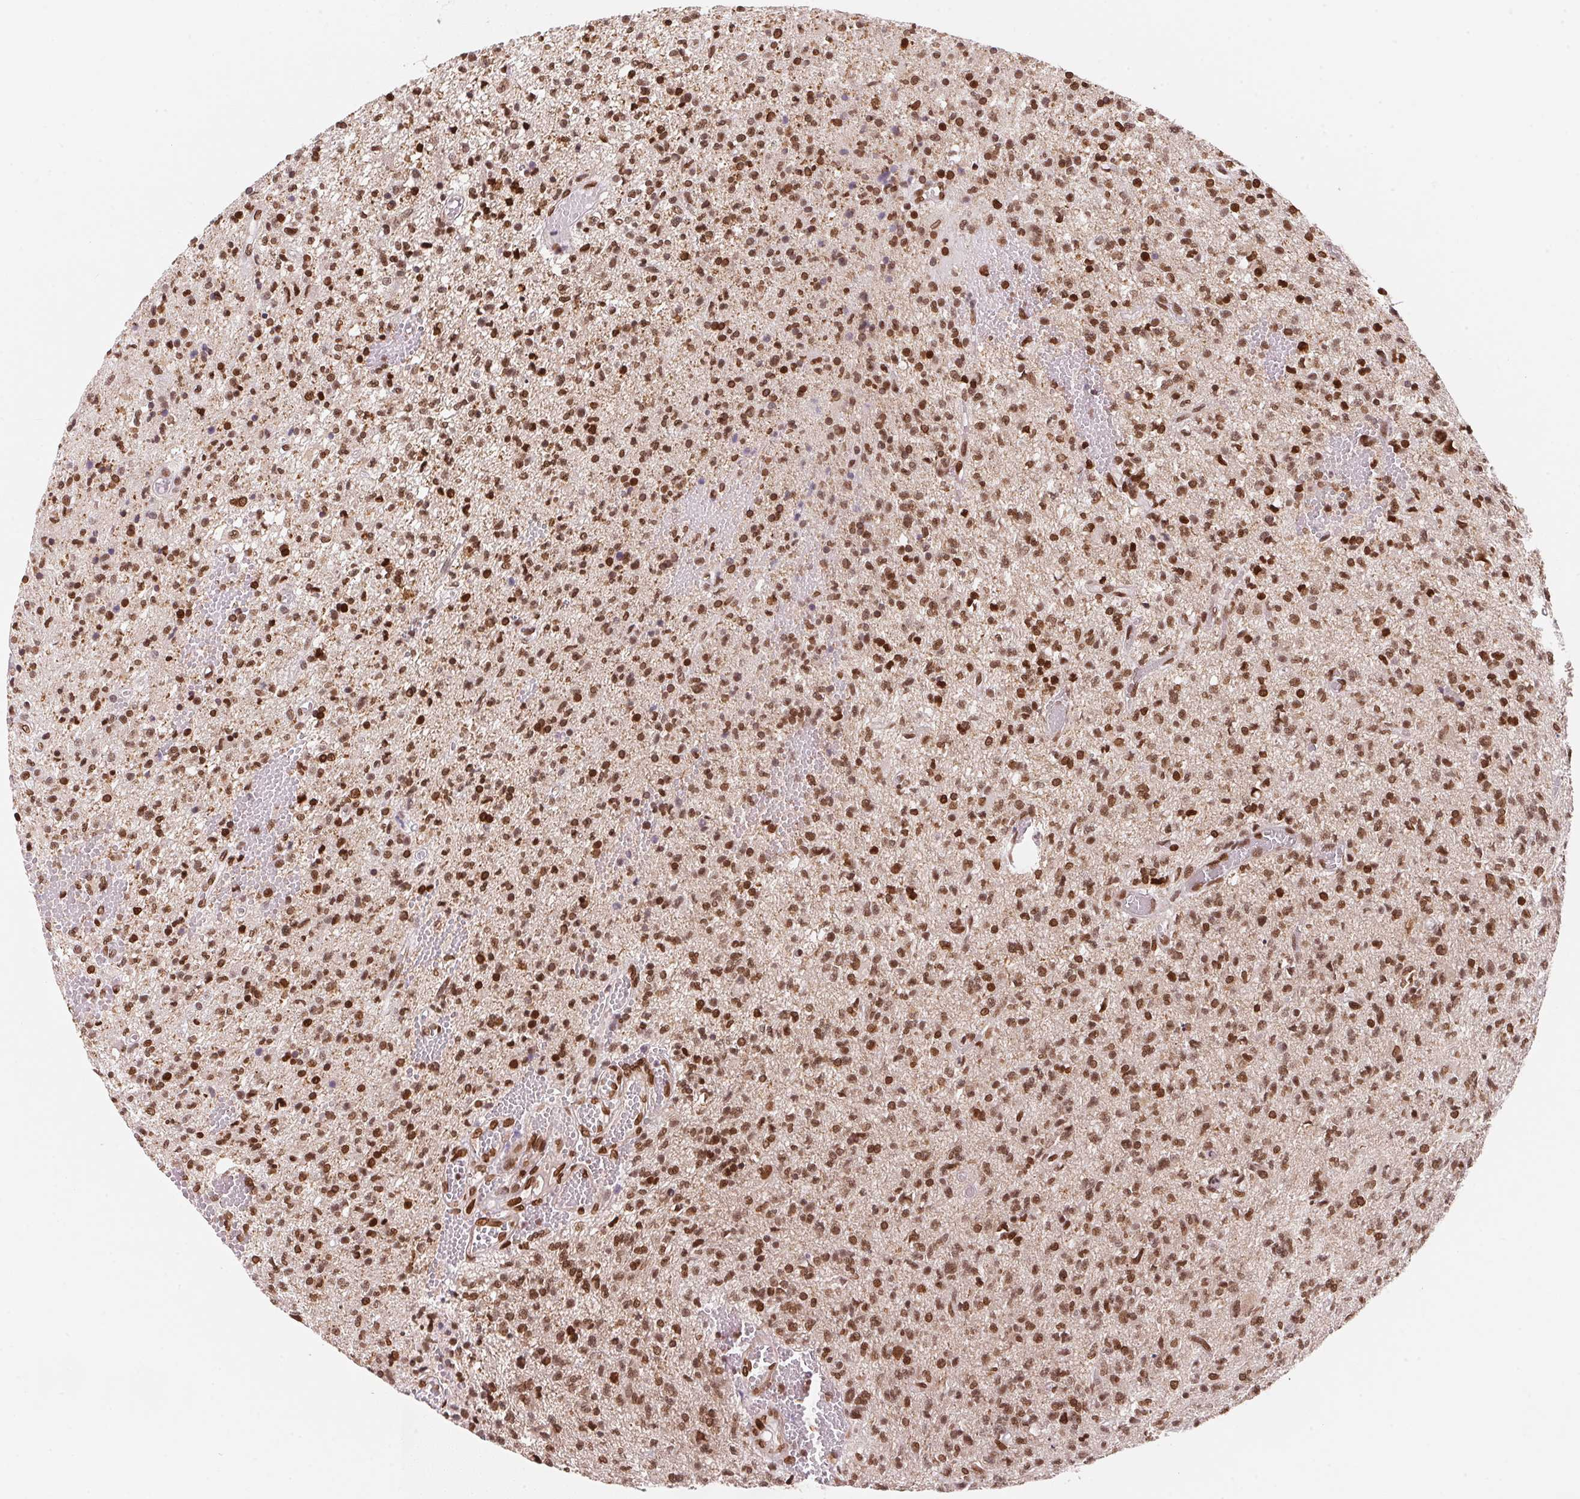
{"staining": {"intensity": "moderate", "quantity": ">75%", "location": "nuclear"}, "tissue": "glioma", "cell_type": "Tumor cells", "image_type": "cancer", "snomed": [{"axis": "morphology", "description": "Glioma, malignant, Low grade"}, {"axis": "topography", "description": "Brain"}], "caption": "The image reveals immunohistochemical staining of glioma. There is moderate nuclear staining is identified in approximately >75% of tumor cells. Nuclei are stained in blue.", "gene": "SAP30BP", "patient": {"sex": "male", "age": 64}}